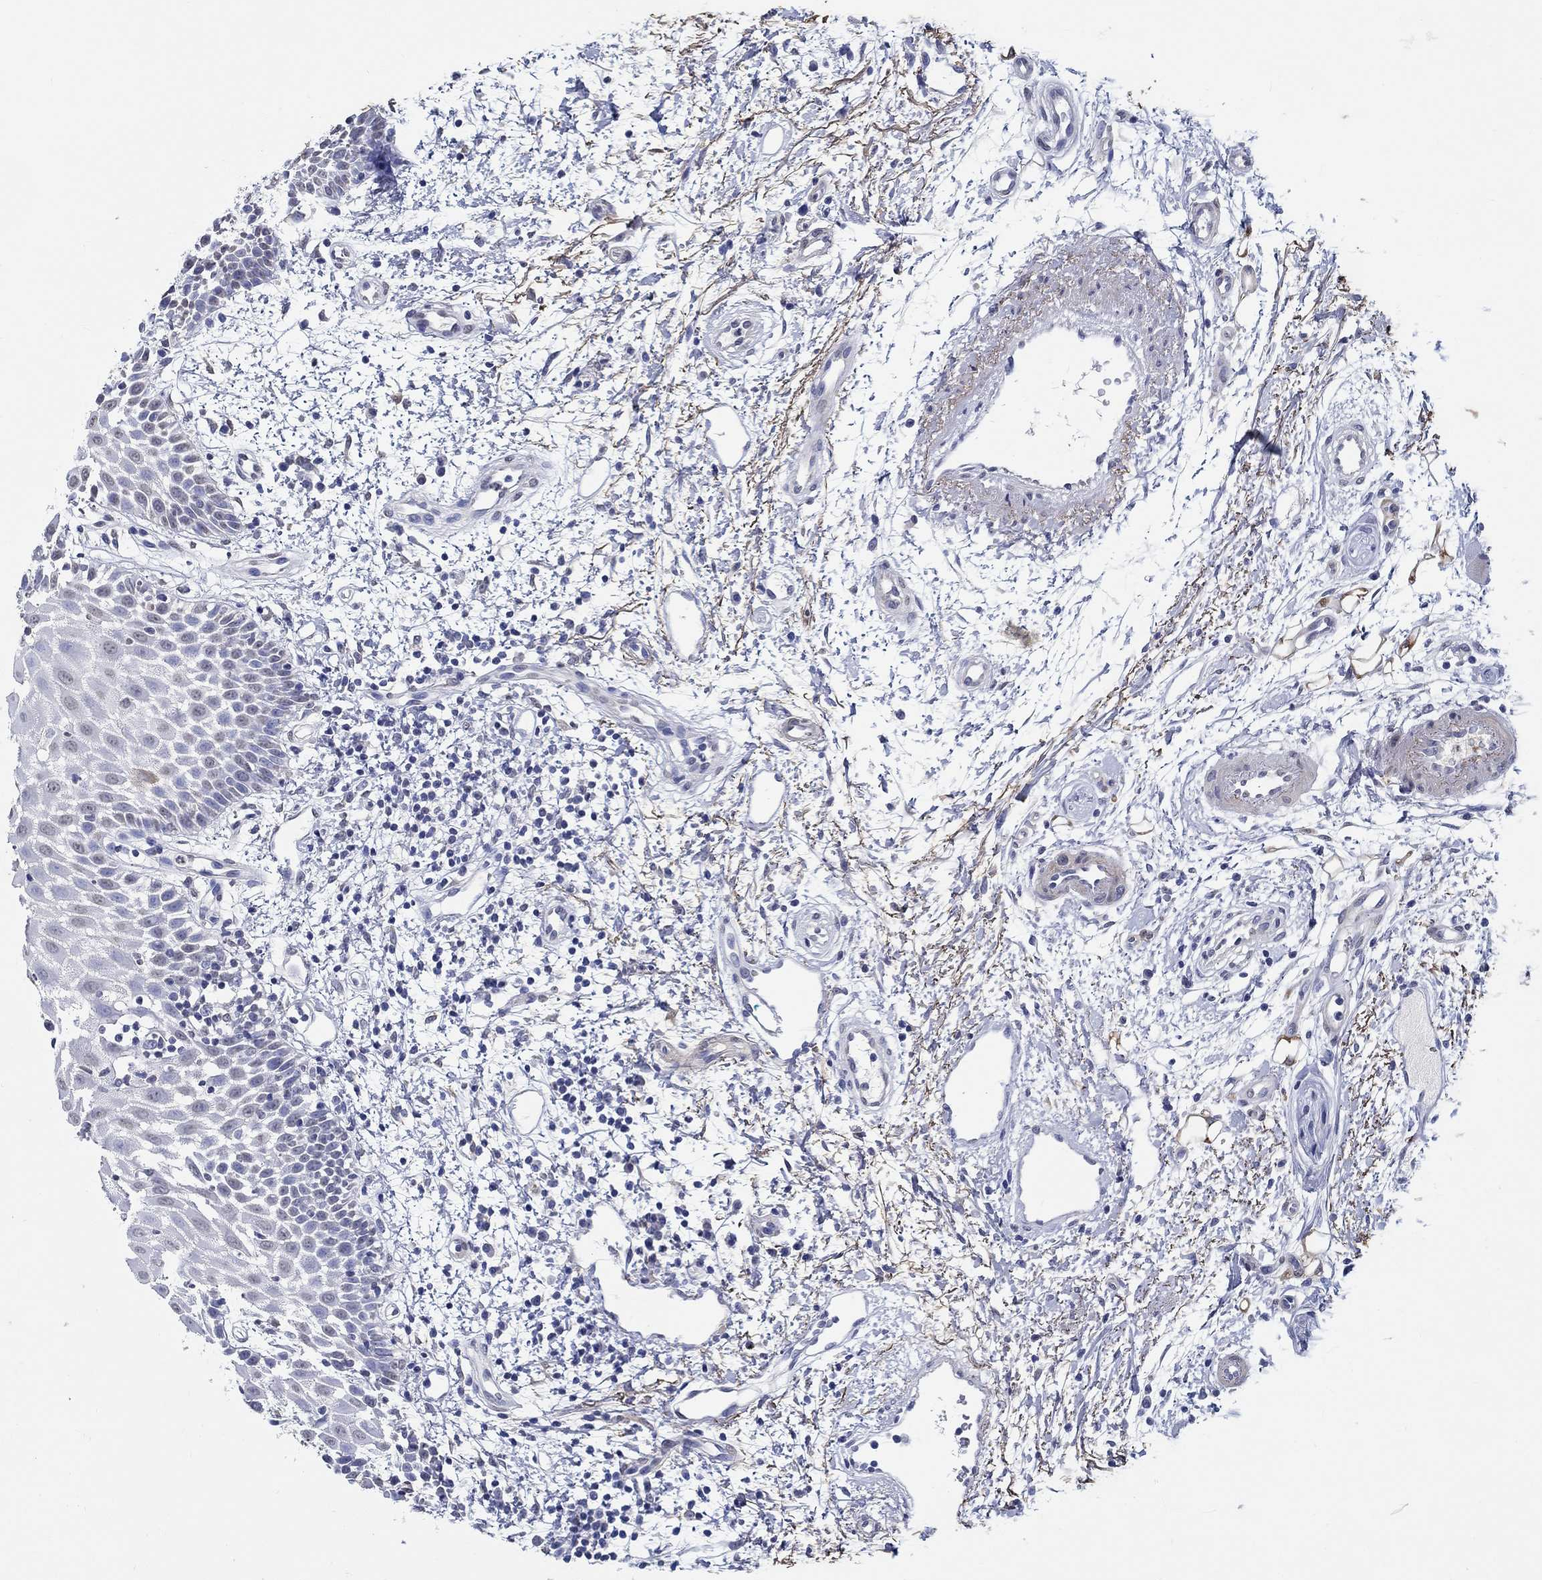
{"staining": {"intensity": "weak", "quantity": "<25%", "location": "nuclear"}, "tissue": "oral mucosa", "cell_type": "Squamous epithelial cells", "image_type": "normal", "snomed": [{"axis": "morphology", "description": "Normal tissue, NOS"}, {"axis": "morphology", "description": "Squamous cell carcinoma, NOS"}, {"axis": "topography", "description": "Oral tissue"}, {"axis": "topography", "description": "Head-Neck"}], "caption": "IHC of unremarkable human oral mucosa displays no positivity in squamous epithelial cells. The staining is performed using DAB brown chromogen with nuclei counter-stained in using hematoxylin.", "gene": "PDE1B", "patient": {"sex": "female", "age": 75}}